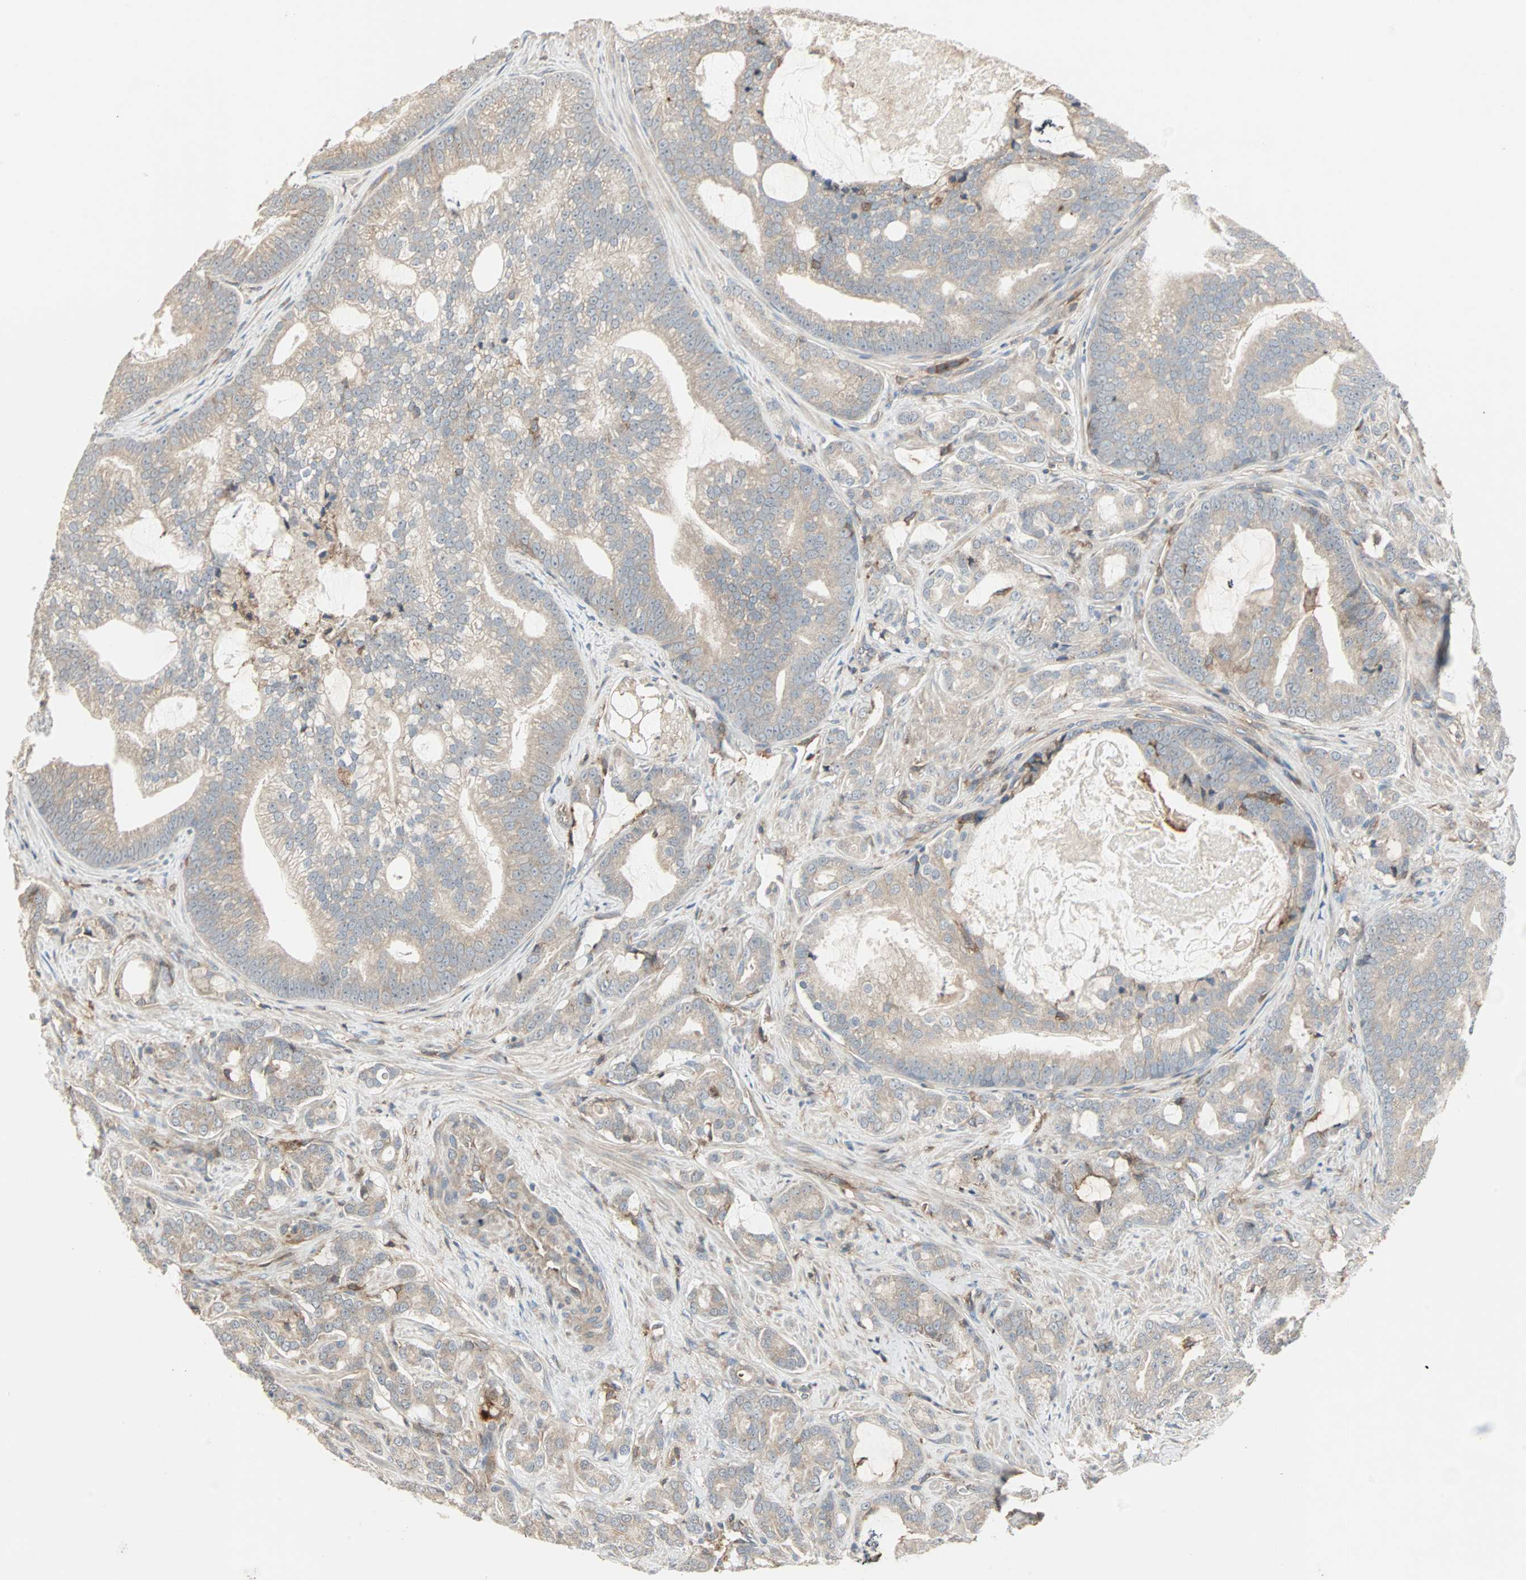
{"staining": {"intensity": "weak", "quantity": ">75%", "location": "cytoplasmic/membranous"}, "tissue": "prostate cancer", "cell_type": "Tumor cells", "image_type": "cancer", "snomed": [{"axis": "morphology", "description": "Adenocarcinoma, Low grade"}, {"axis": "topography", "description": "Prostate"}], "caption": "IHC of prostate cancer demonstrates low levels of weak cytoplasmic/membranous positivity in approximately >75% of tumor cells.", "gene": "GNAI2", "patient": {"sex": "male", "age": 58}}